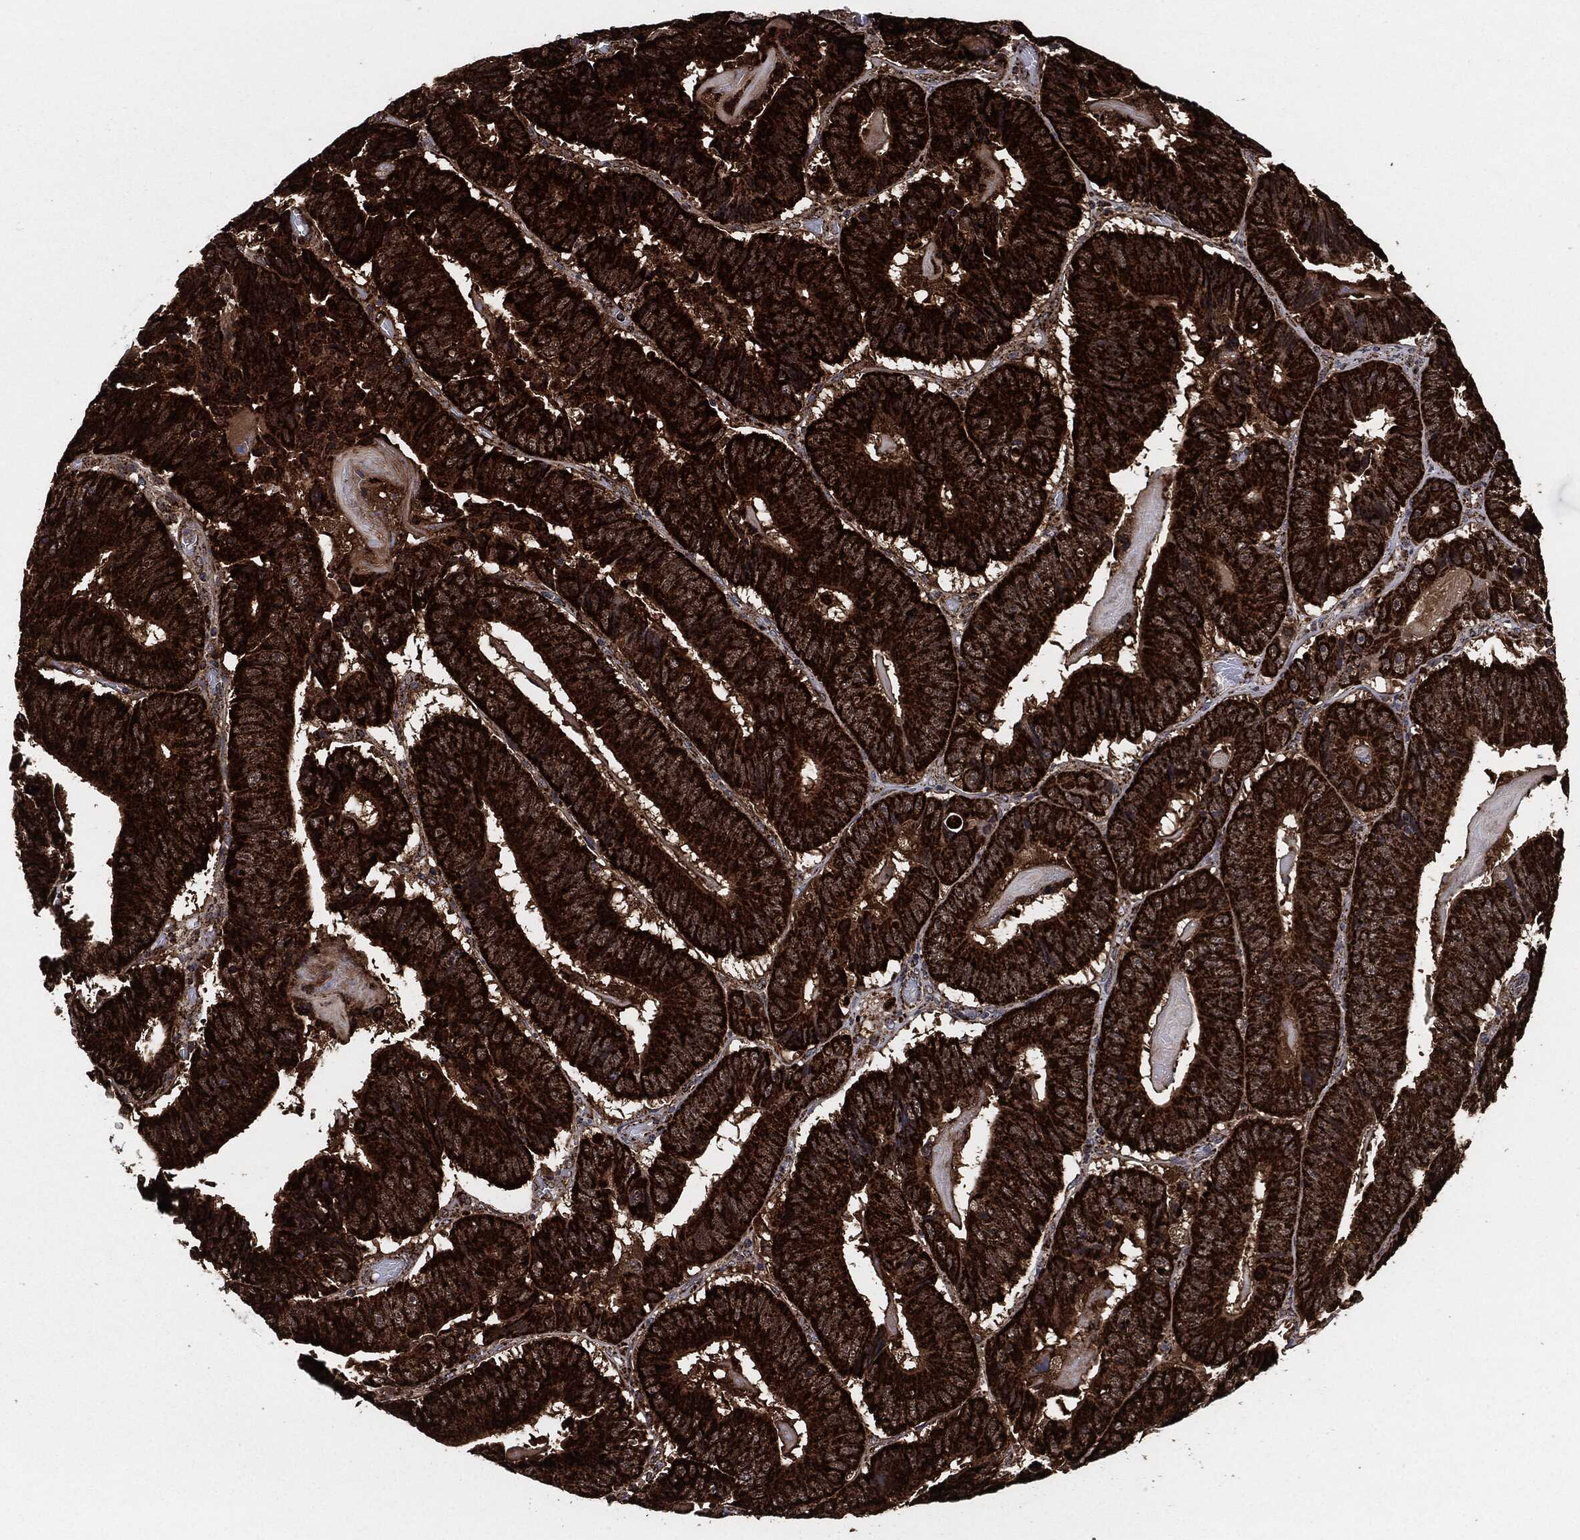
{"staining": {"intensity": "strong", "quantity": ">75%", "location": "cytoplasmic/membranous"}, "tissue": "colorectal cancer", "cell_type": "Tumor cells", "image_type": "cancer", "snomed": [{"axis": "morphology", "description": "Adenocarcinoma, NOS"}, {"axis": "topography", "description": "Colon"}], "caption": "Strong cytoplasmic/membranous expression is seen in approximately >75% of tumor cells in colorectal cancer.", "gene": "FH", "patient": {"sex": "female", "age": 86}}